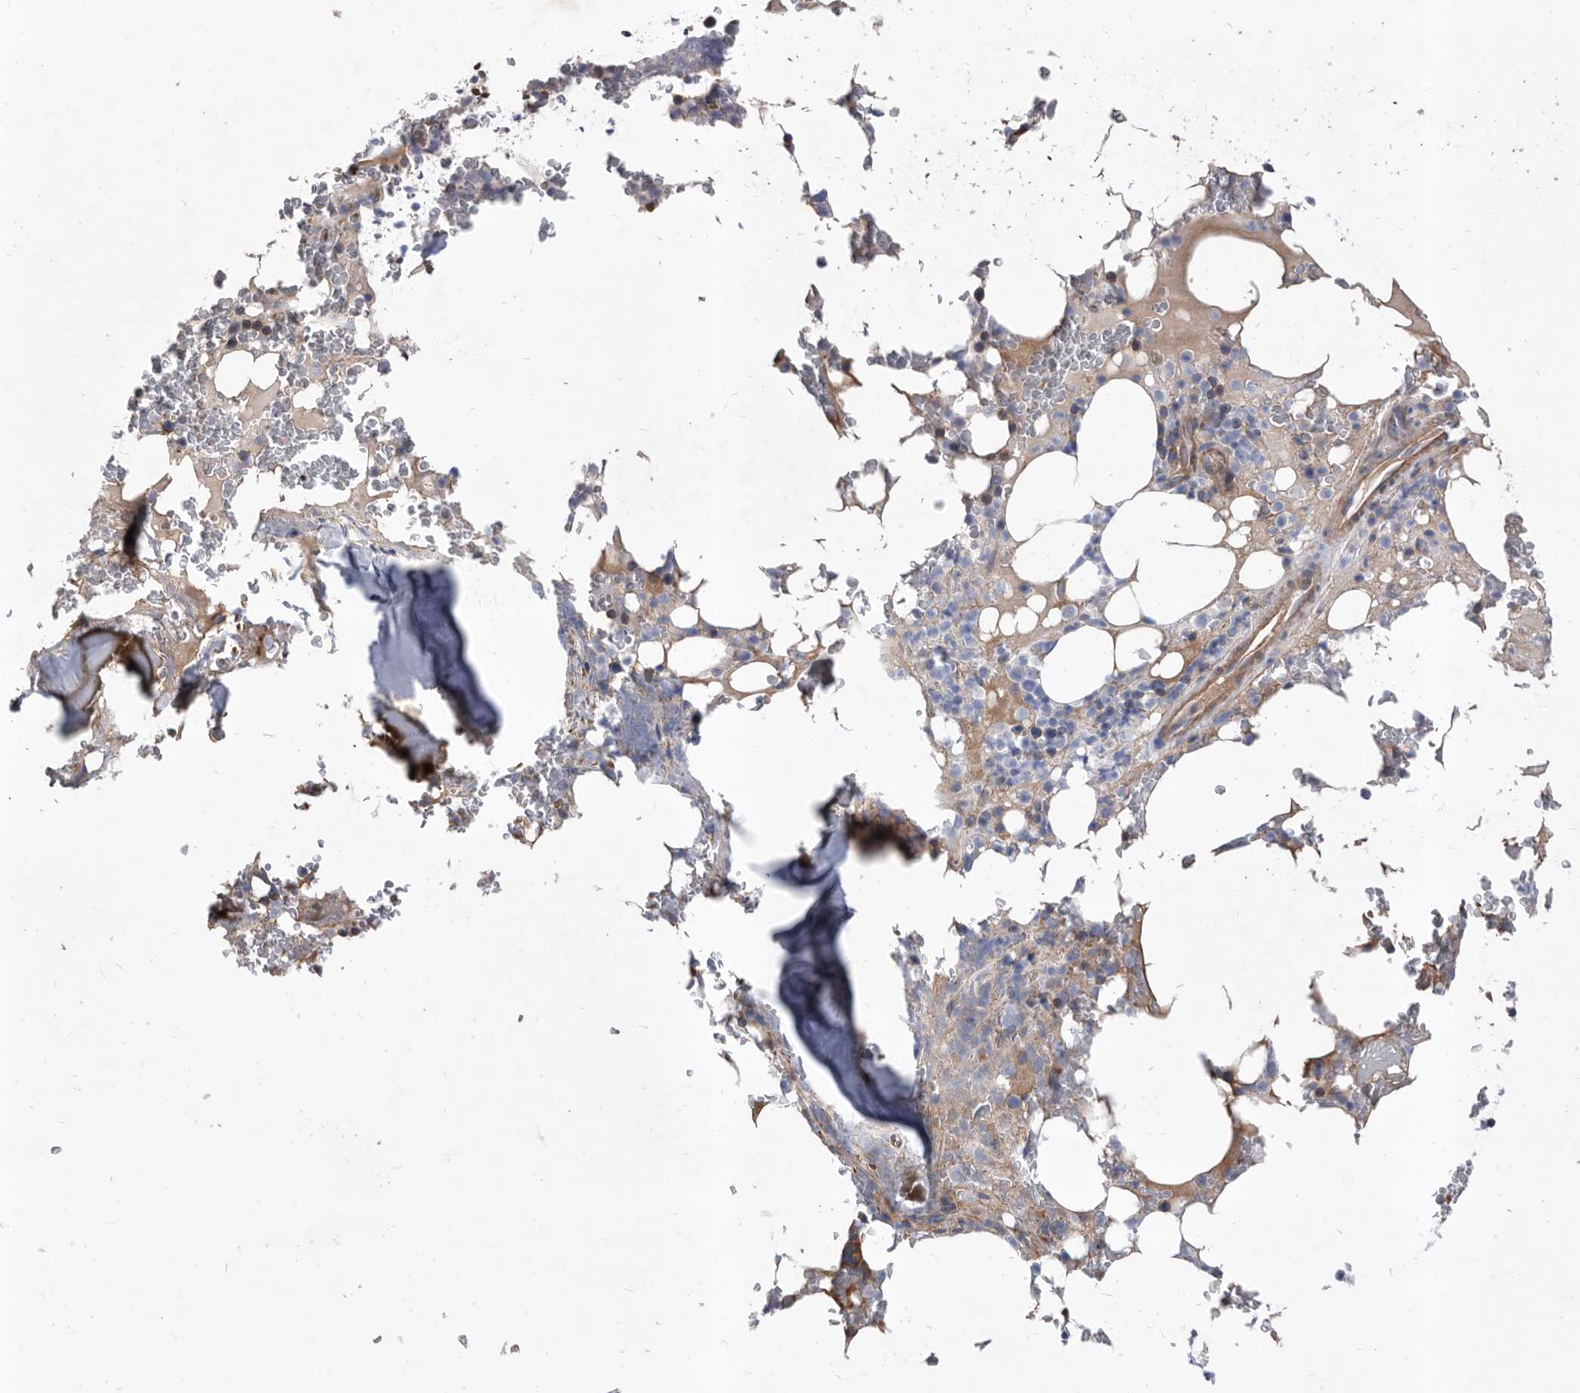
{"staining": {"intensity": "negative", "quantity": "none", "location": "none"}, "tissue": "bone marrow", "cell_type": "Hematopoietic cells", "image_type": "normal", "snomed": [{"axis": "morphology", "description": "Normal tissue, NOS"}, {"axis": "topography", "description": "Bone marrow"}], "caption": "The histopathology image shows no significant expression in hematopoietic cells of bone marrow.", "gene": "ATP13A3", "patient": {"sex": "male", "age": 58}}